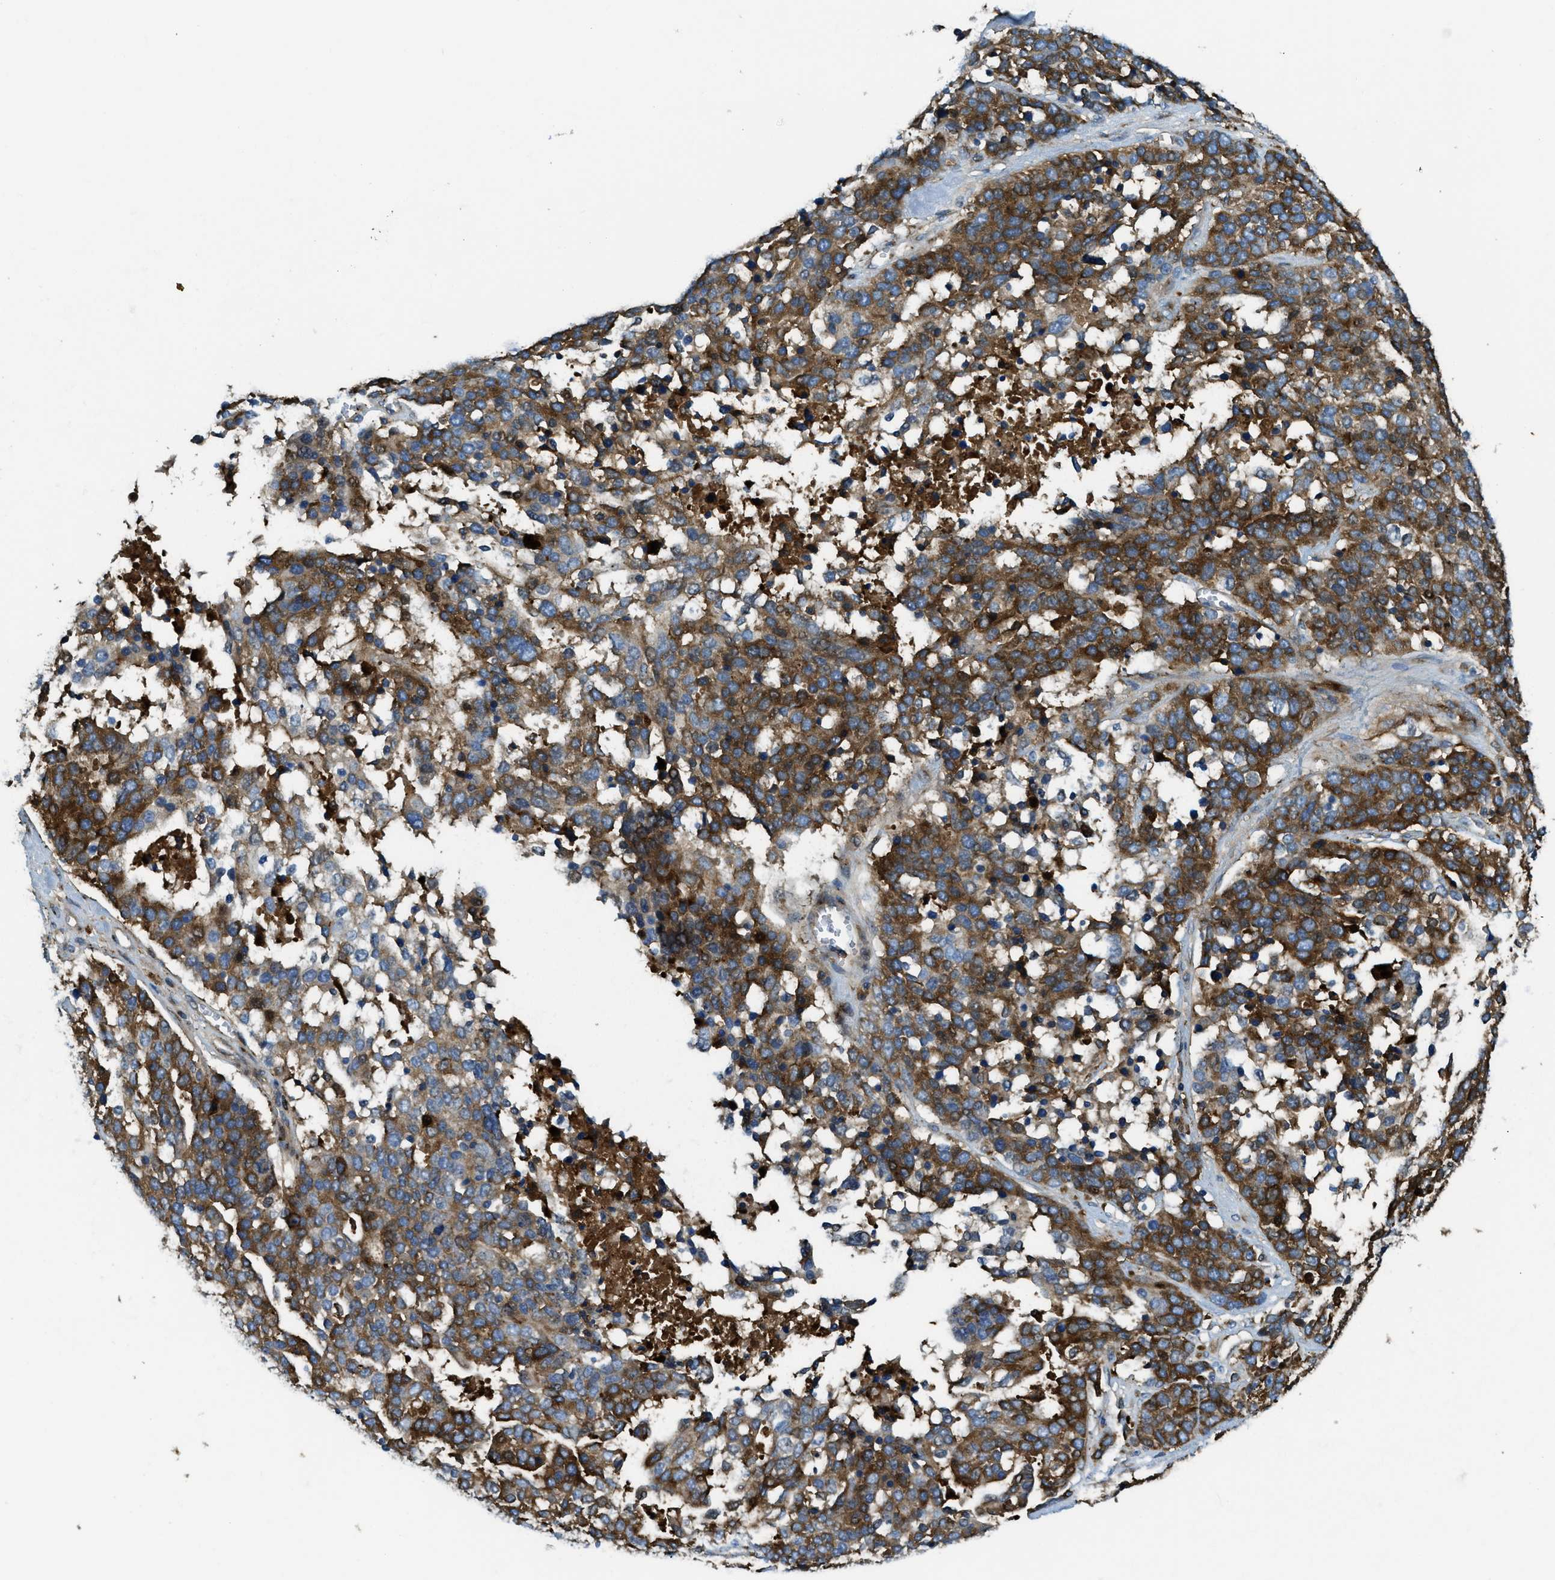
{"staining": {"intensity": "moderate", "quantity": ">75%", "location": "cytoplasmic/membranous"}, "tissue": "ovarian cancer", "cell_type": "Tumor cells", "image_type": "cancer", "snomed": [{"axis": "morphology", "description": "Cystadenocarcinoma, serous, NOS"}, {"axis": "topography", "description": "Ovary"}], "caption": "This is a photomicrograph of immunohistochemistry (IHC) staining of ovarian cancer, which shows moderate staining in the cytoplasmic/membranous of tumor cells.", "gene": "TRIM59", "patient": {"sex": "female", "age": 44}}